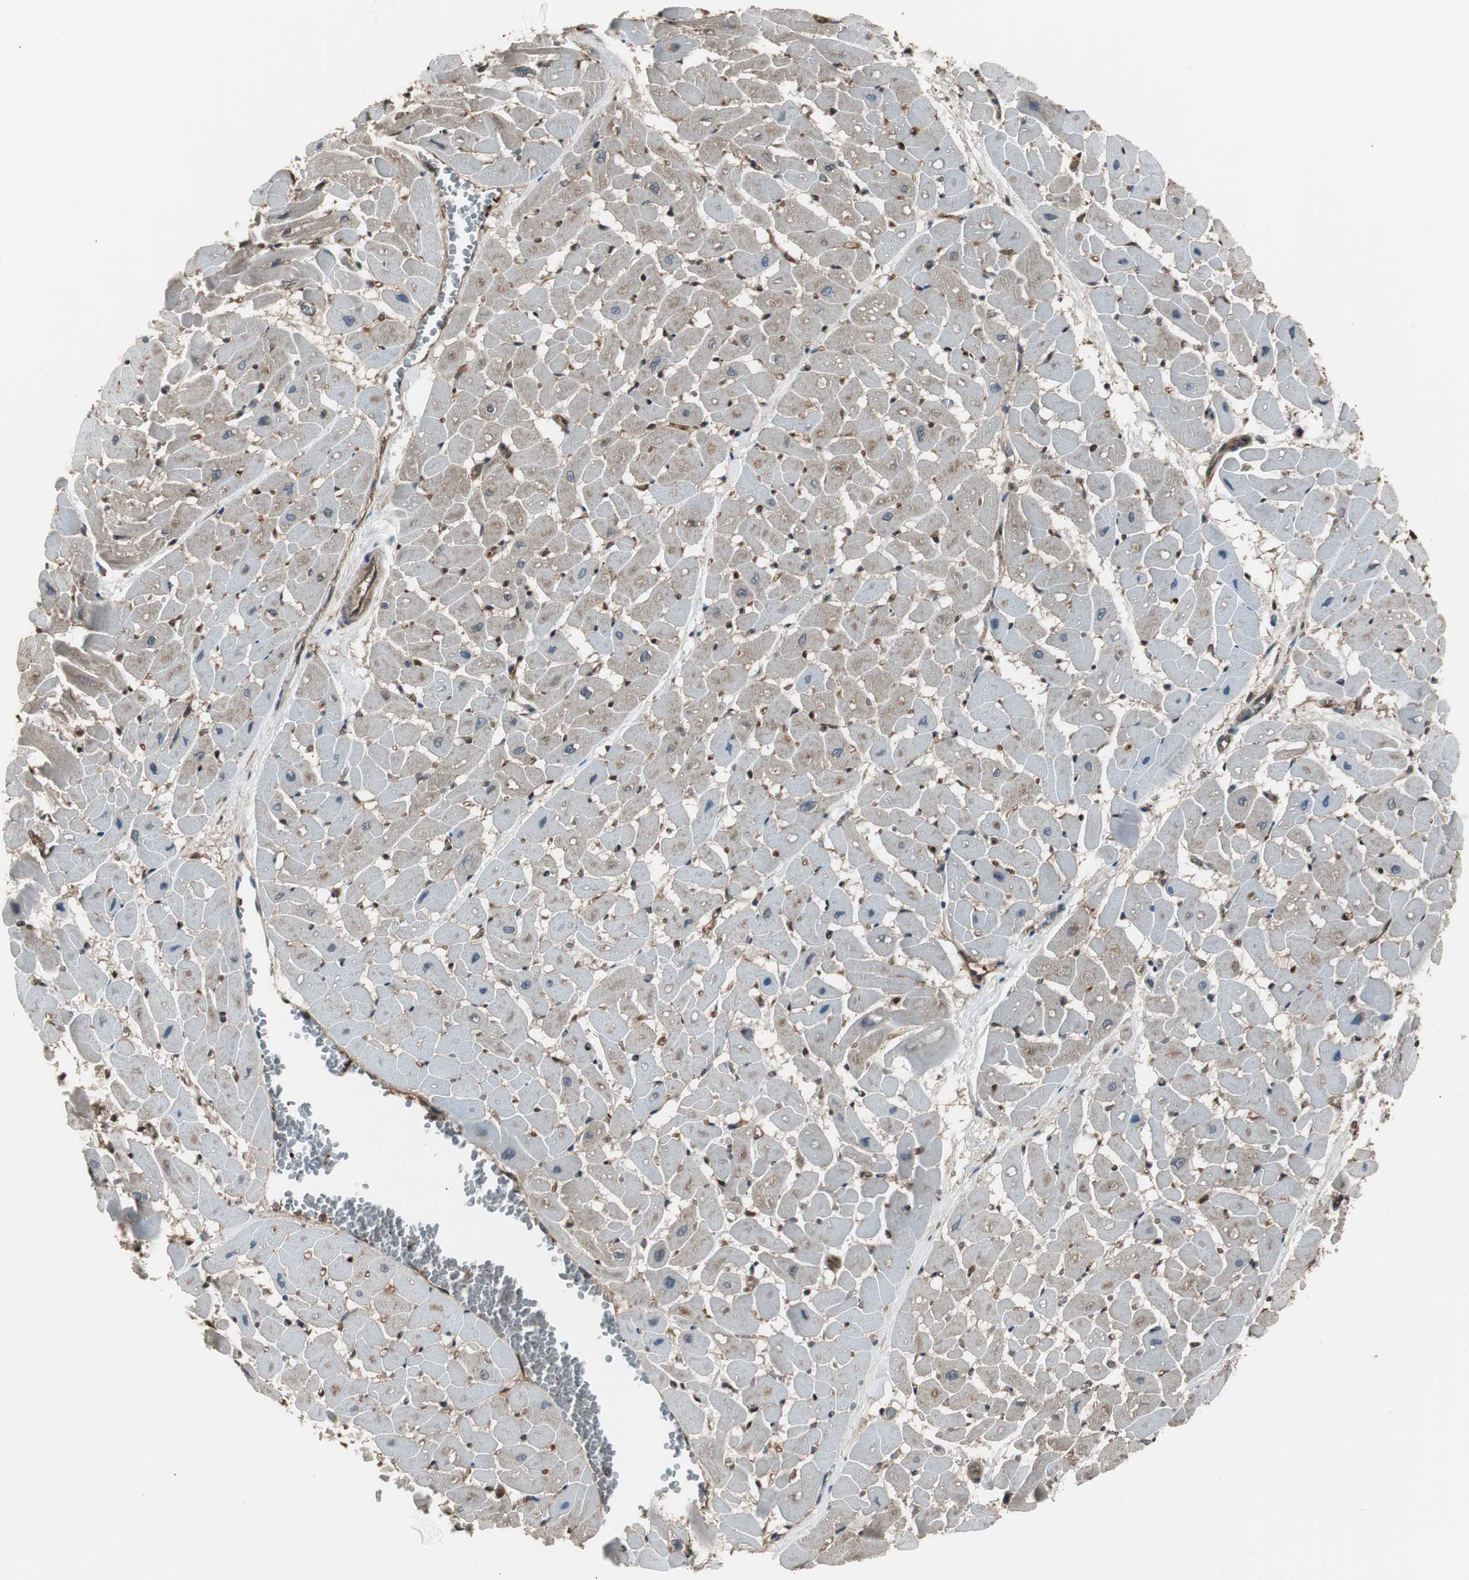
{"staining": {"intensity": "weak", "quantity": "25%-75%", "location": "cytoplasmic/membranous"}, "tissue": "heart muscle", "cell_type": "Cardiomyocytes", "image_type": "normal", "snomed": [{"axis": "morphology", "description": "Normal tissue, NOS"}, {"axis": "topography", "description": "Heart"}], "caption": "The micrograph exhibits immunohistochemical staining of unremarkable heart muscle. There is weak cytoplasmic/membranous staining is seen in about 25%-75% of cardiomyocytes.", "gene": "CAPNS1", "patient": {"sex": "male", "age": 45}}